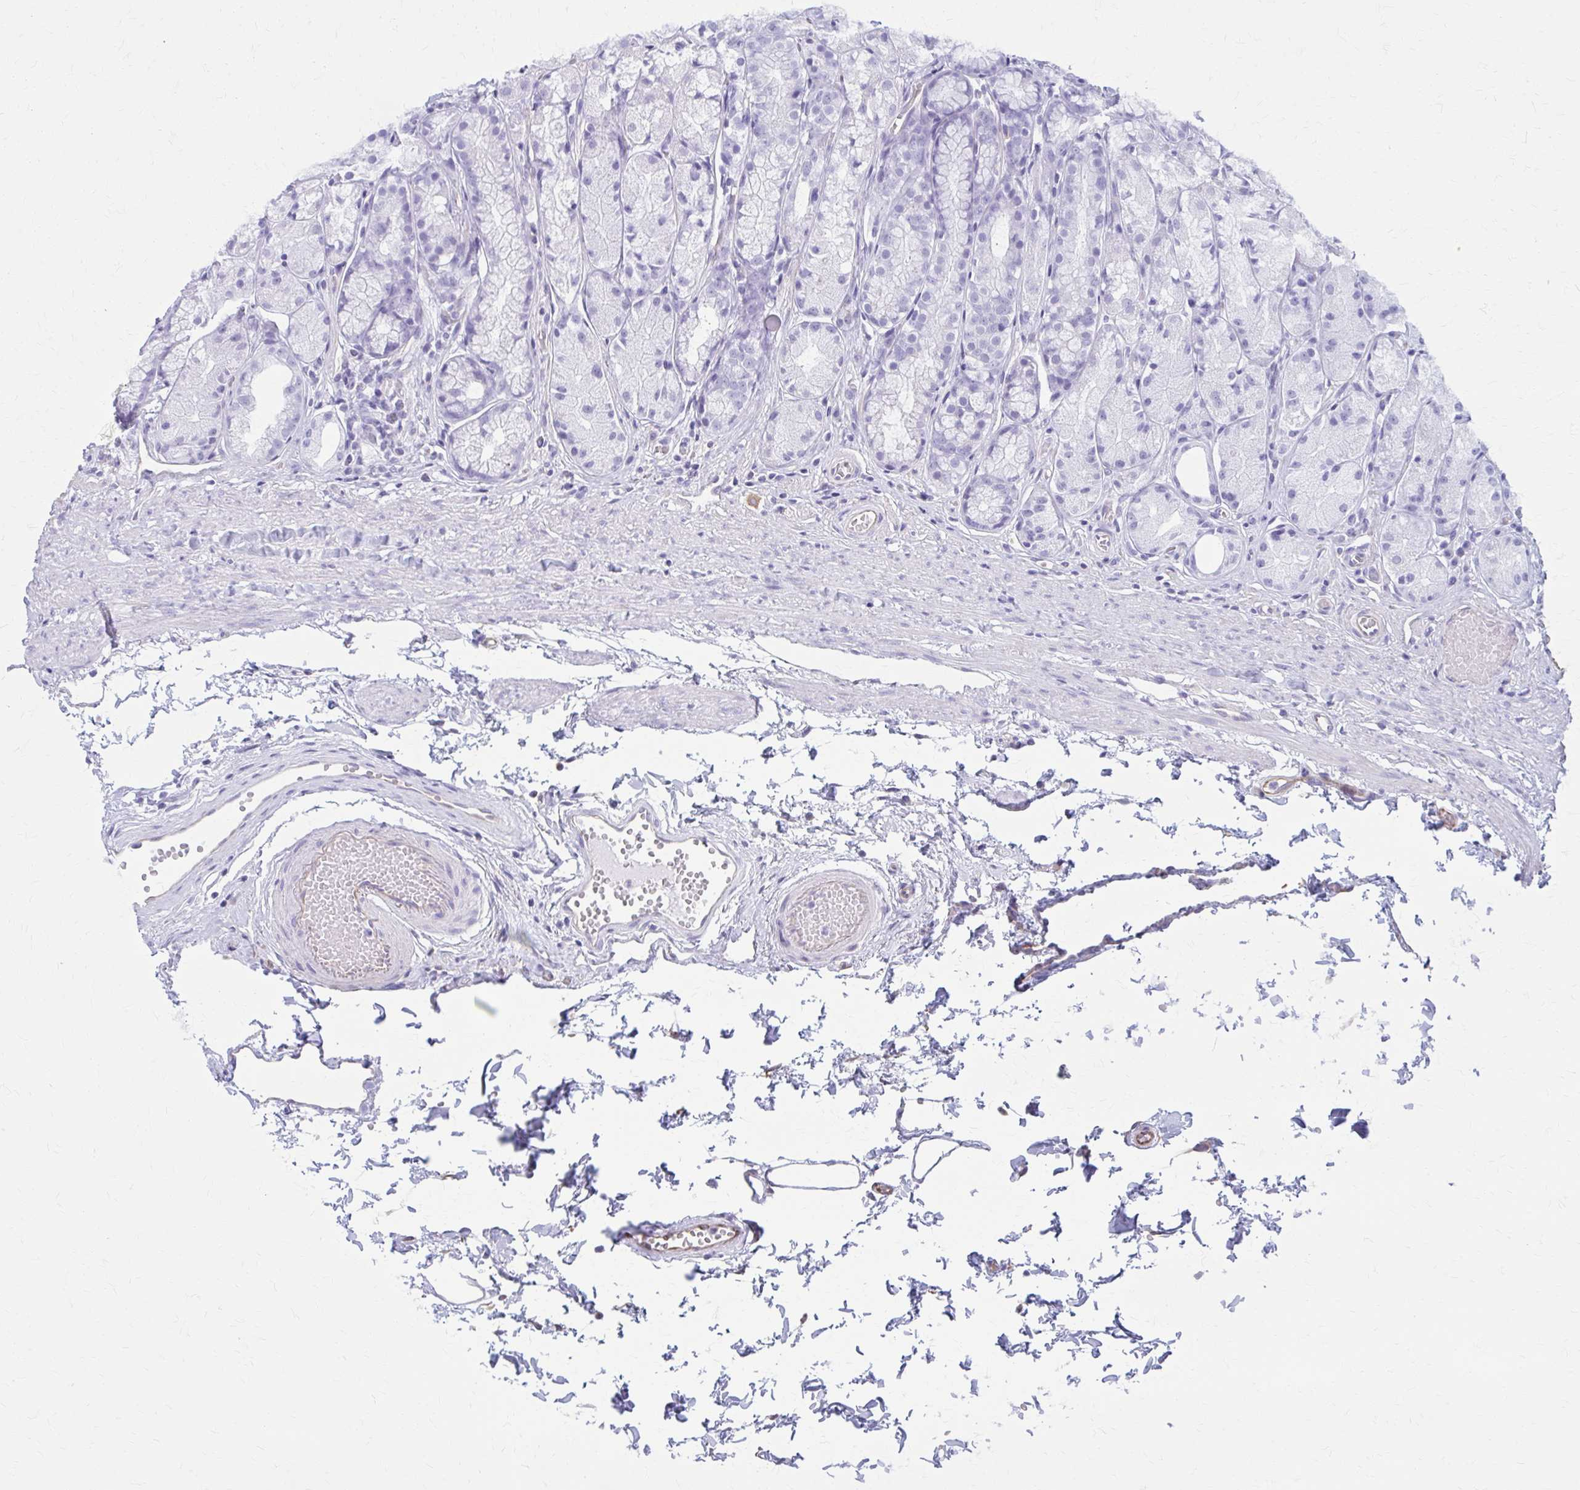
{"staining": {"intensity": "negative", "quantity": "none", "location": "none"}, "tissue": "stomach", "cell_type": "Glandular cells", "image_type": "normal", "snomed": [{"axis": "morphology", "description": "Normal tissue, NOS"}, {"axis": "topography", "description": "Stomach"}], "caption": "Immunohistochemical staining of benign human stomach demonstrates no significant positivity in glandular cells. (Brightfield microscopy of DAB immunohistochemistry at high magnification).", "gene": "GFAP", "patient": {"sex": "male", "age": 70}}